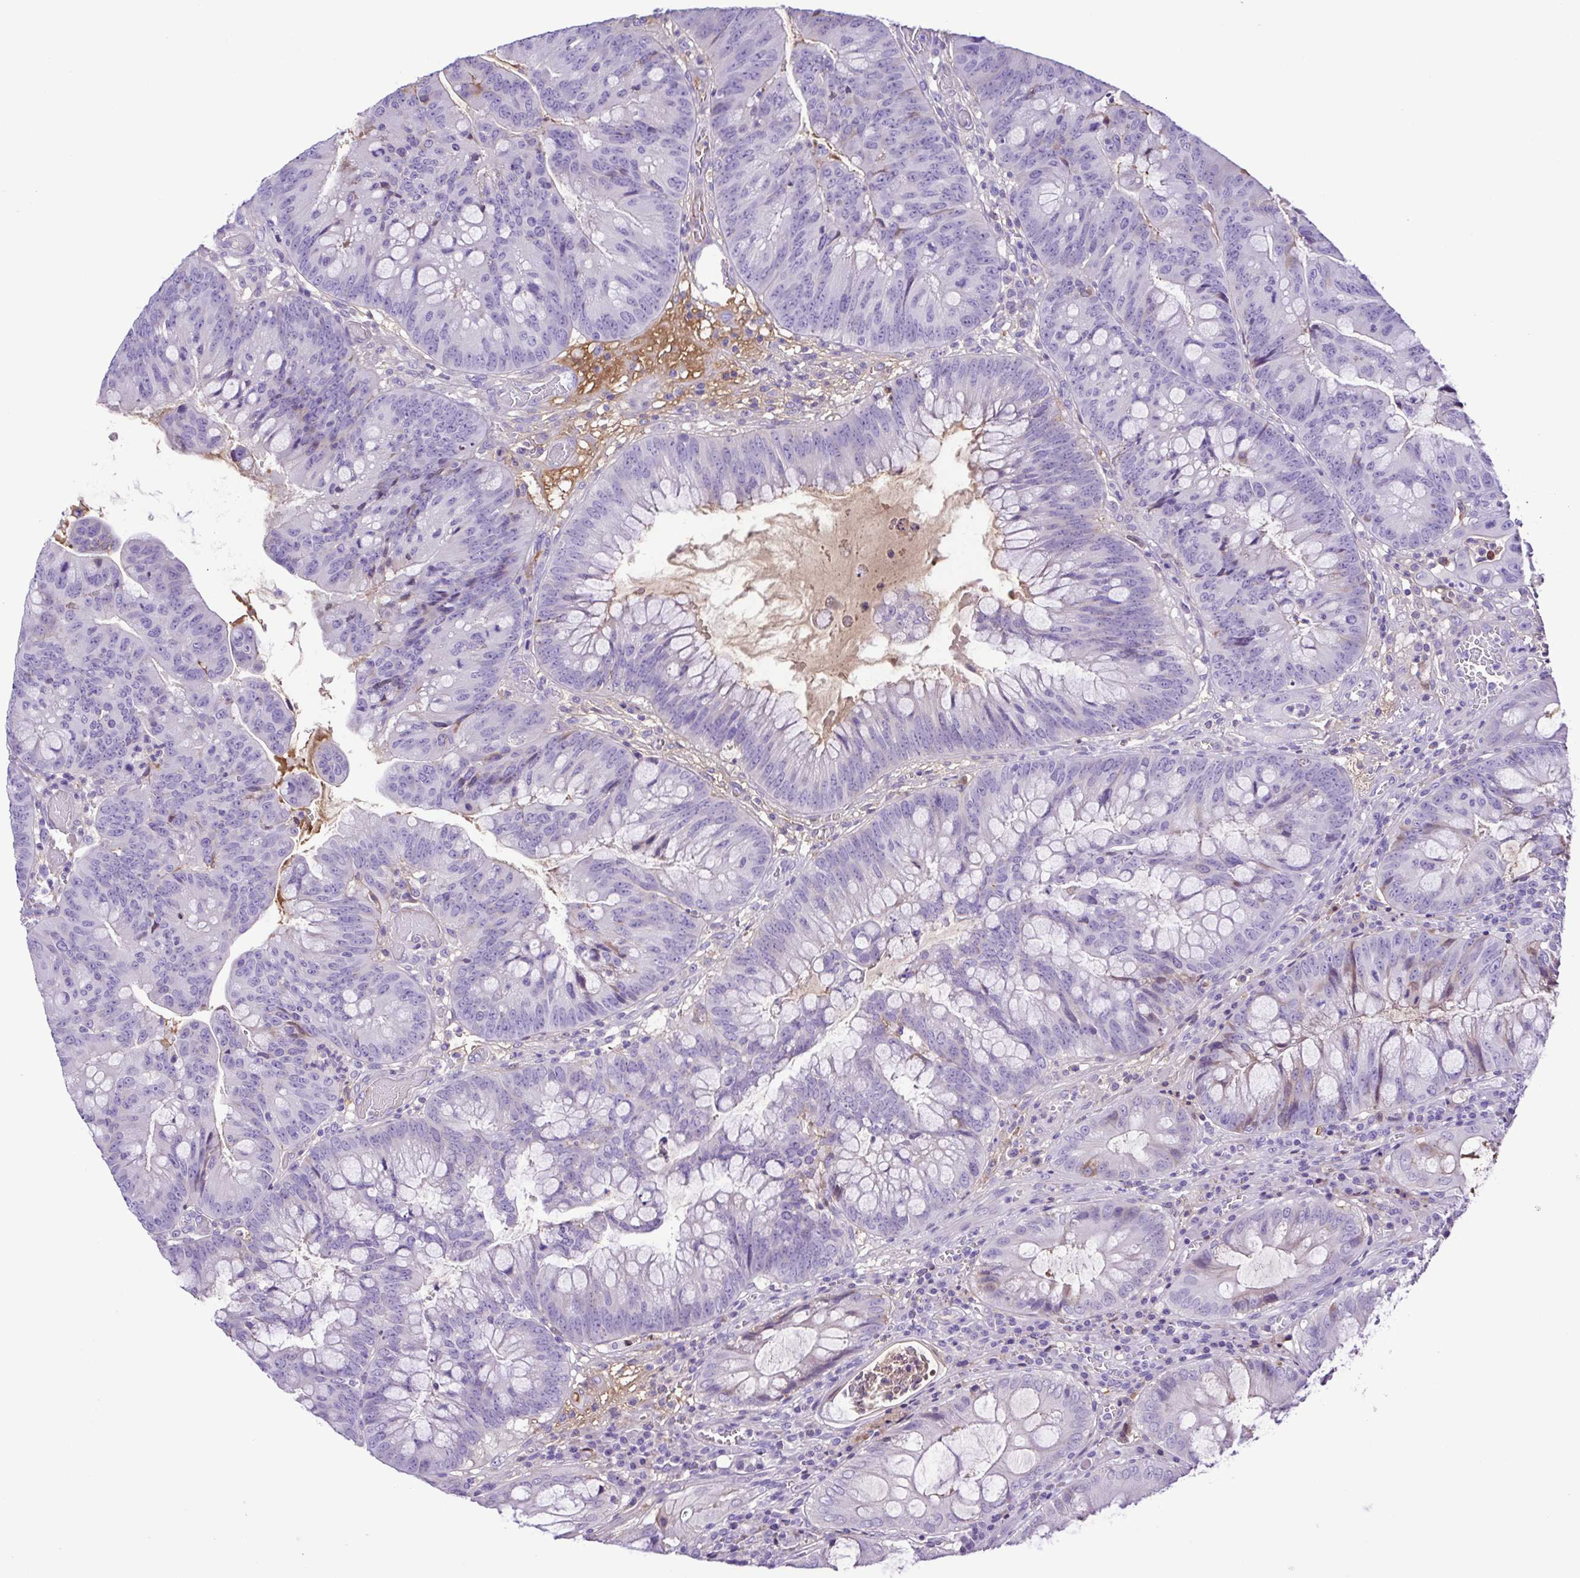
{"staining": {"intensity": "negative", "quantity": "none", "location": "none"}, "tissue": "colorectal cancer", "cell_type": "Tumor cells", "image_type": "cancer", "snomed": [{"axis": "morphology", "description": "Adenocarcinoma, NOS"}, {"axis": "topography", "description": "Colon"}], "caption": "A histopathology image of human adenocarcinoma (colorectal) is negative for staining in tumor cells. (IHC, brightfield microscopy, high magnification).", "gene": "IGFL1", "patient": {"sex": "male", "age": 62}}